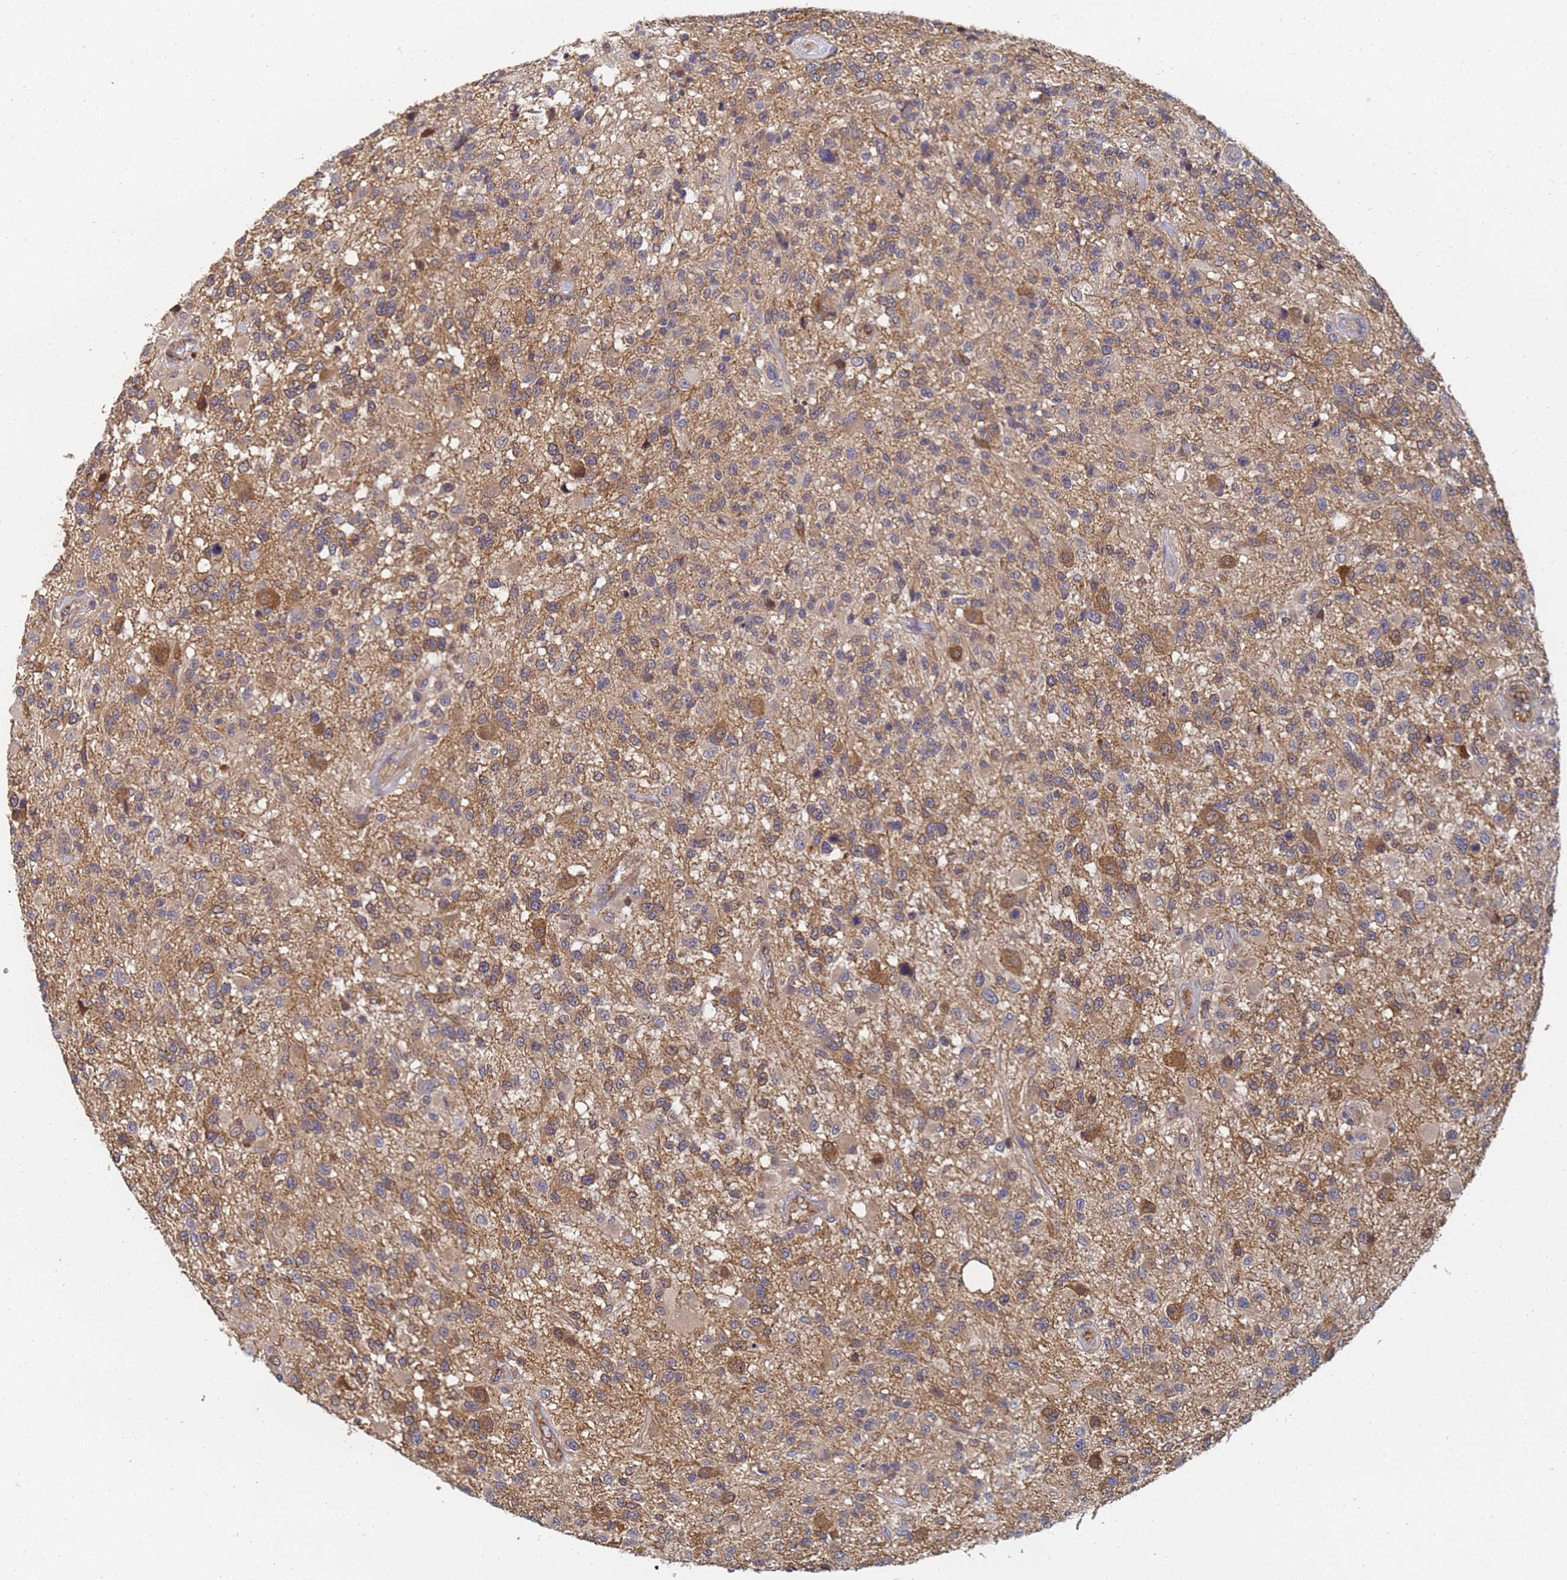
{"staining": {"intensity": "moderate", "quantity": ">75%", "location": "cytoplasmic/membranous"}, "tissue": "glioma", "cell_type": "Tumor cells", "image_type": "cancer", "snomed": [{"axis": "morphology", "description": "Glioma, malignant, High grade"}, {"axis": "morphology", "description": "Glioblastoma, NOS"}, {"axis": "topography", "description": "Brain"}], "caption": "A brown stain labels moderate cytoplasmic/membranous staining of a protein in glioma tumor cells. The staining was performed using DAB to visualize the protein expression in brown, while the nuclei were stained in blue with hematoxylin (Magnification: 20x).", "gene": "ALS2CL", "patient": {"sex": "male", "age": 60}}